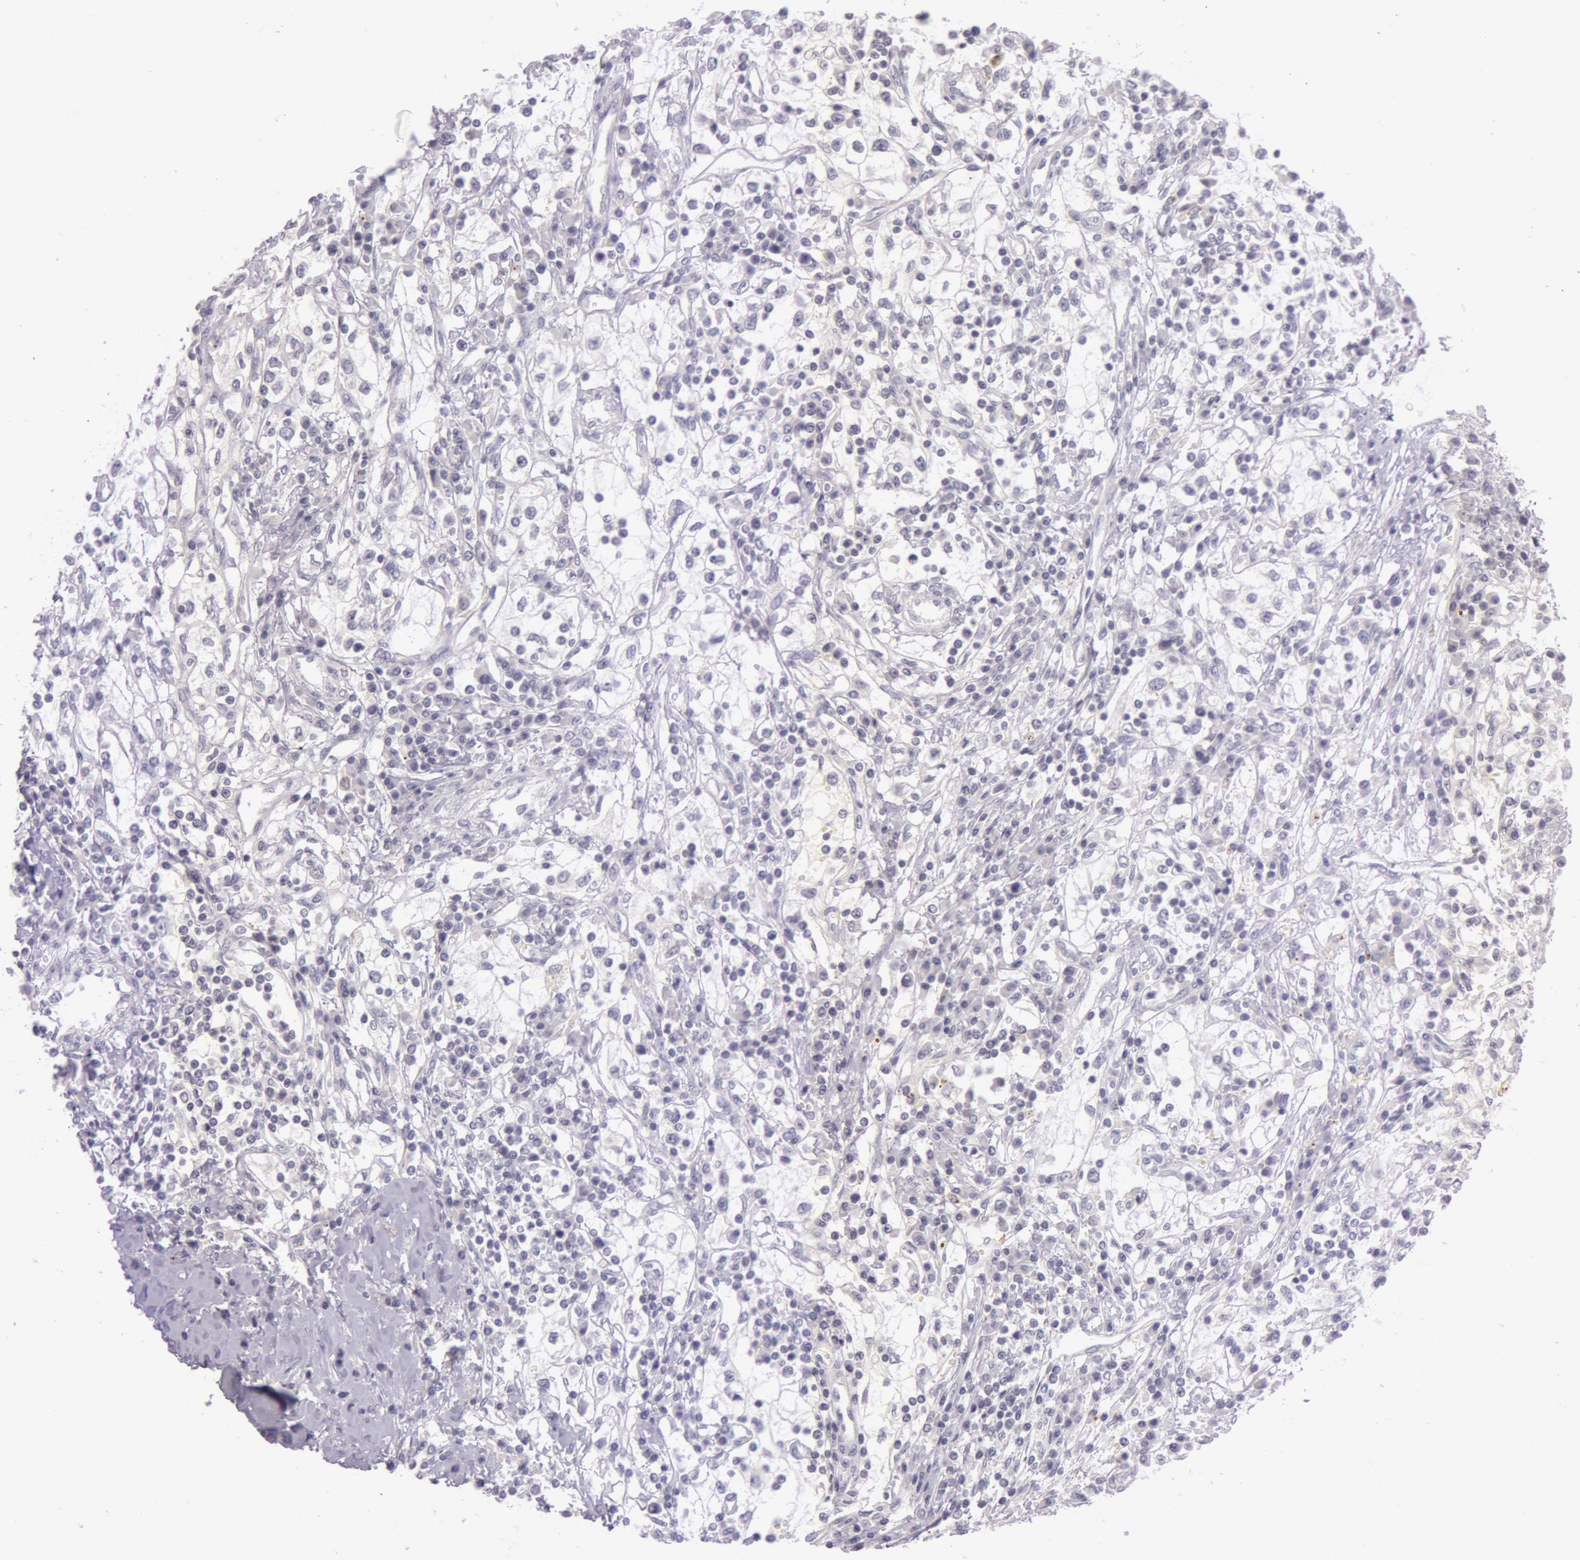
{"staining": {"intensity": "negative", "quantity": "none", "location": "none"}, "tissue": "renal cancer", "cell_type": "Tumor cells", "image_type": "cancer", "snomed": [{"axis": "morphology", "description": "Adenocarcinoma, NOS"}, {"axis": "topography", "description": "Kidney"}], "caption": "This is an immunohistochemistry (IHC) micrograph of adenocarcinoma (renal). There is no expression in tumor cells.", "gene": "RBMY1F", "patient": {"sex": "male", "age": 82}}